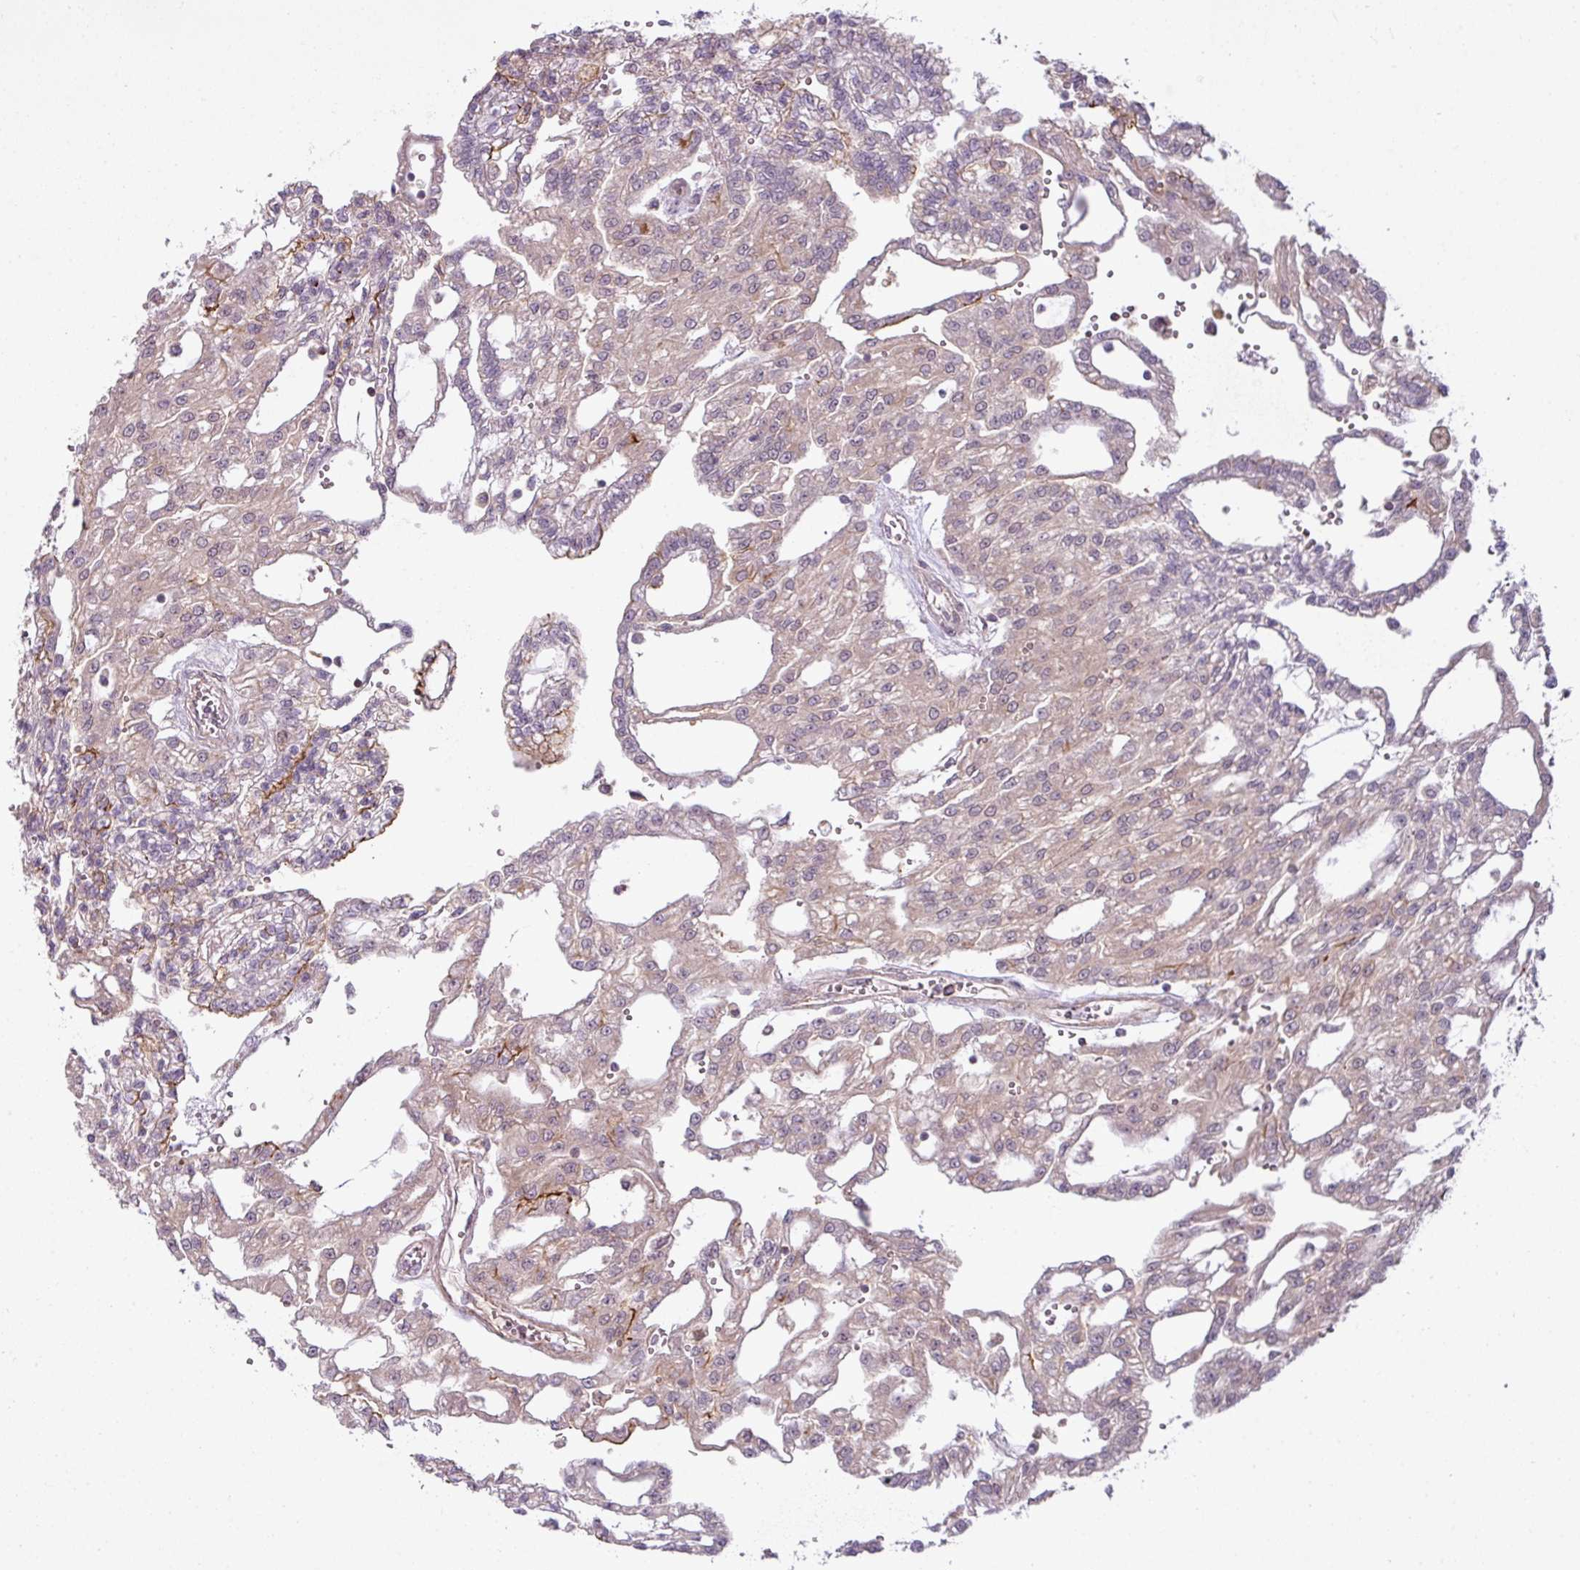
{"staining": {"intensity": "negative", "quantity": "none", "location": "none"}, "tissue": "renal cancer", "cell_type": "Tumor cells", "image_type": "cancer", "snomed": [{"axis": "morphology", "description": "Adenocarcinoma, NOS"}, {"axis": "topography", "description": "Kidney"}], "caption": "Renal cancer (adenocarcinoma) was stained to show a protein in brown. There is no significant positivity in tumor cells. The staining was performed using DAB (3,3'-diaminobenzidine) to visualize the protein expression in brown, while the nuclei were stained in blue with hematoxylin (Magnification: 20x).", "gene": "ZC2HC1C", "patient": {"sex": "male", "age": 63}}